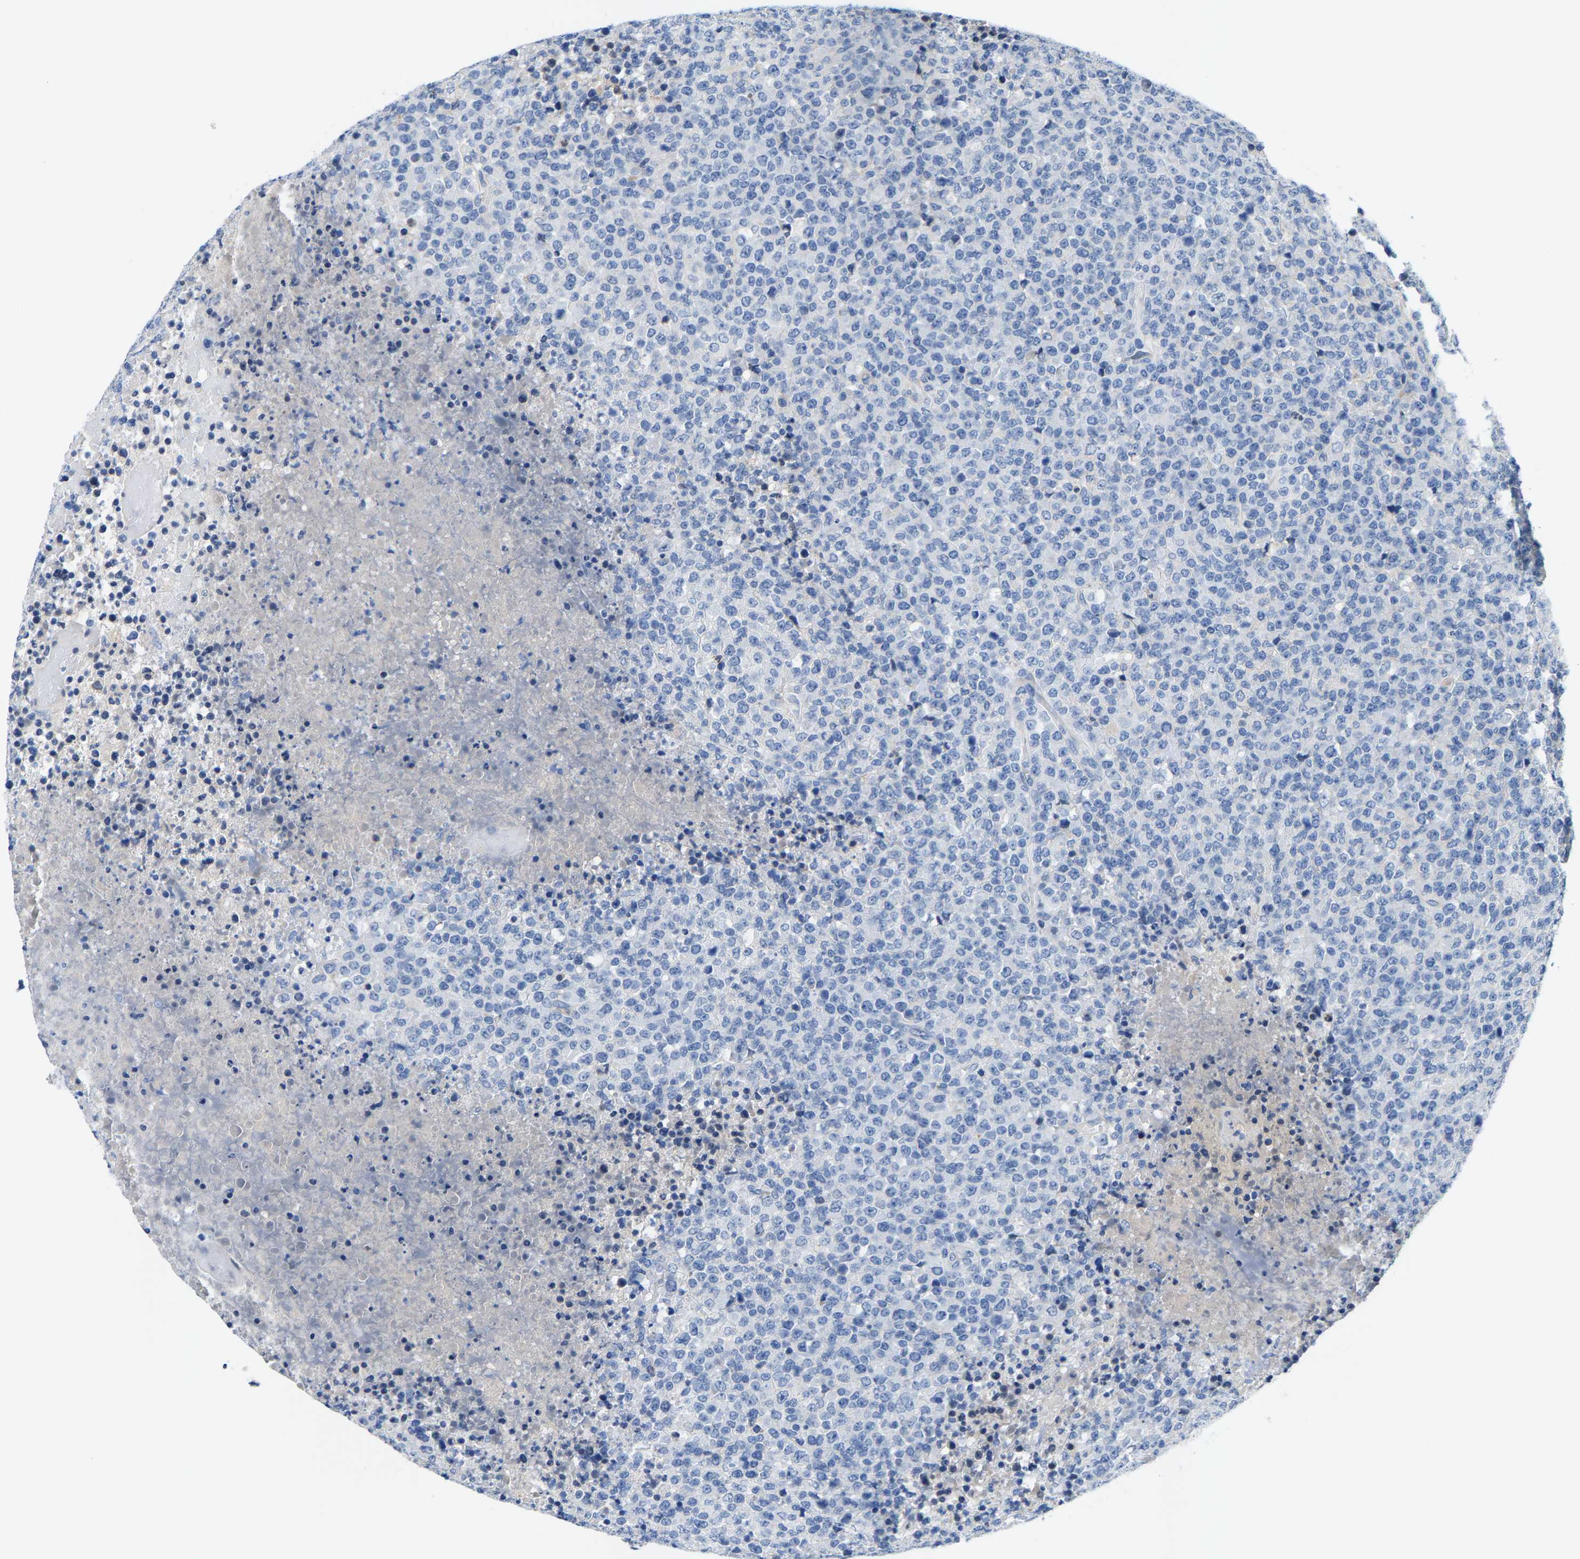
{"staining": {"intensity": "negative", "quantity": "none", "location": "none"}, "tissue": "lymphoma", "cell_type": "Tumor cells", "image_type": "cancer", "snomed": [{"axis": "morphology", "description": "Malignant lymphoma, non-Hodgkin's type, High grade"}, {"axis": "topography", "description": "Lymph node"}], "caption": "Immunohistochemical staining of lymphoma shows no significant staining in tumor cells. (DAB immunohistochemistry with hematoxylin counter stain).", "gene": "KLHL1", "patient": {"sex": "male", "age": 13}}